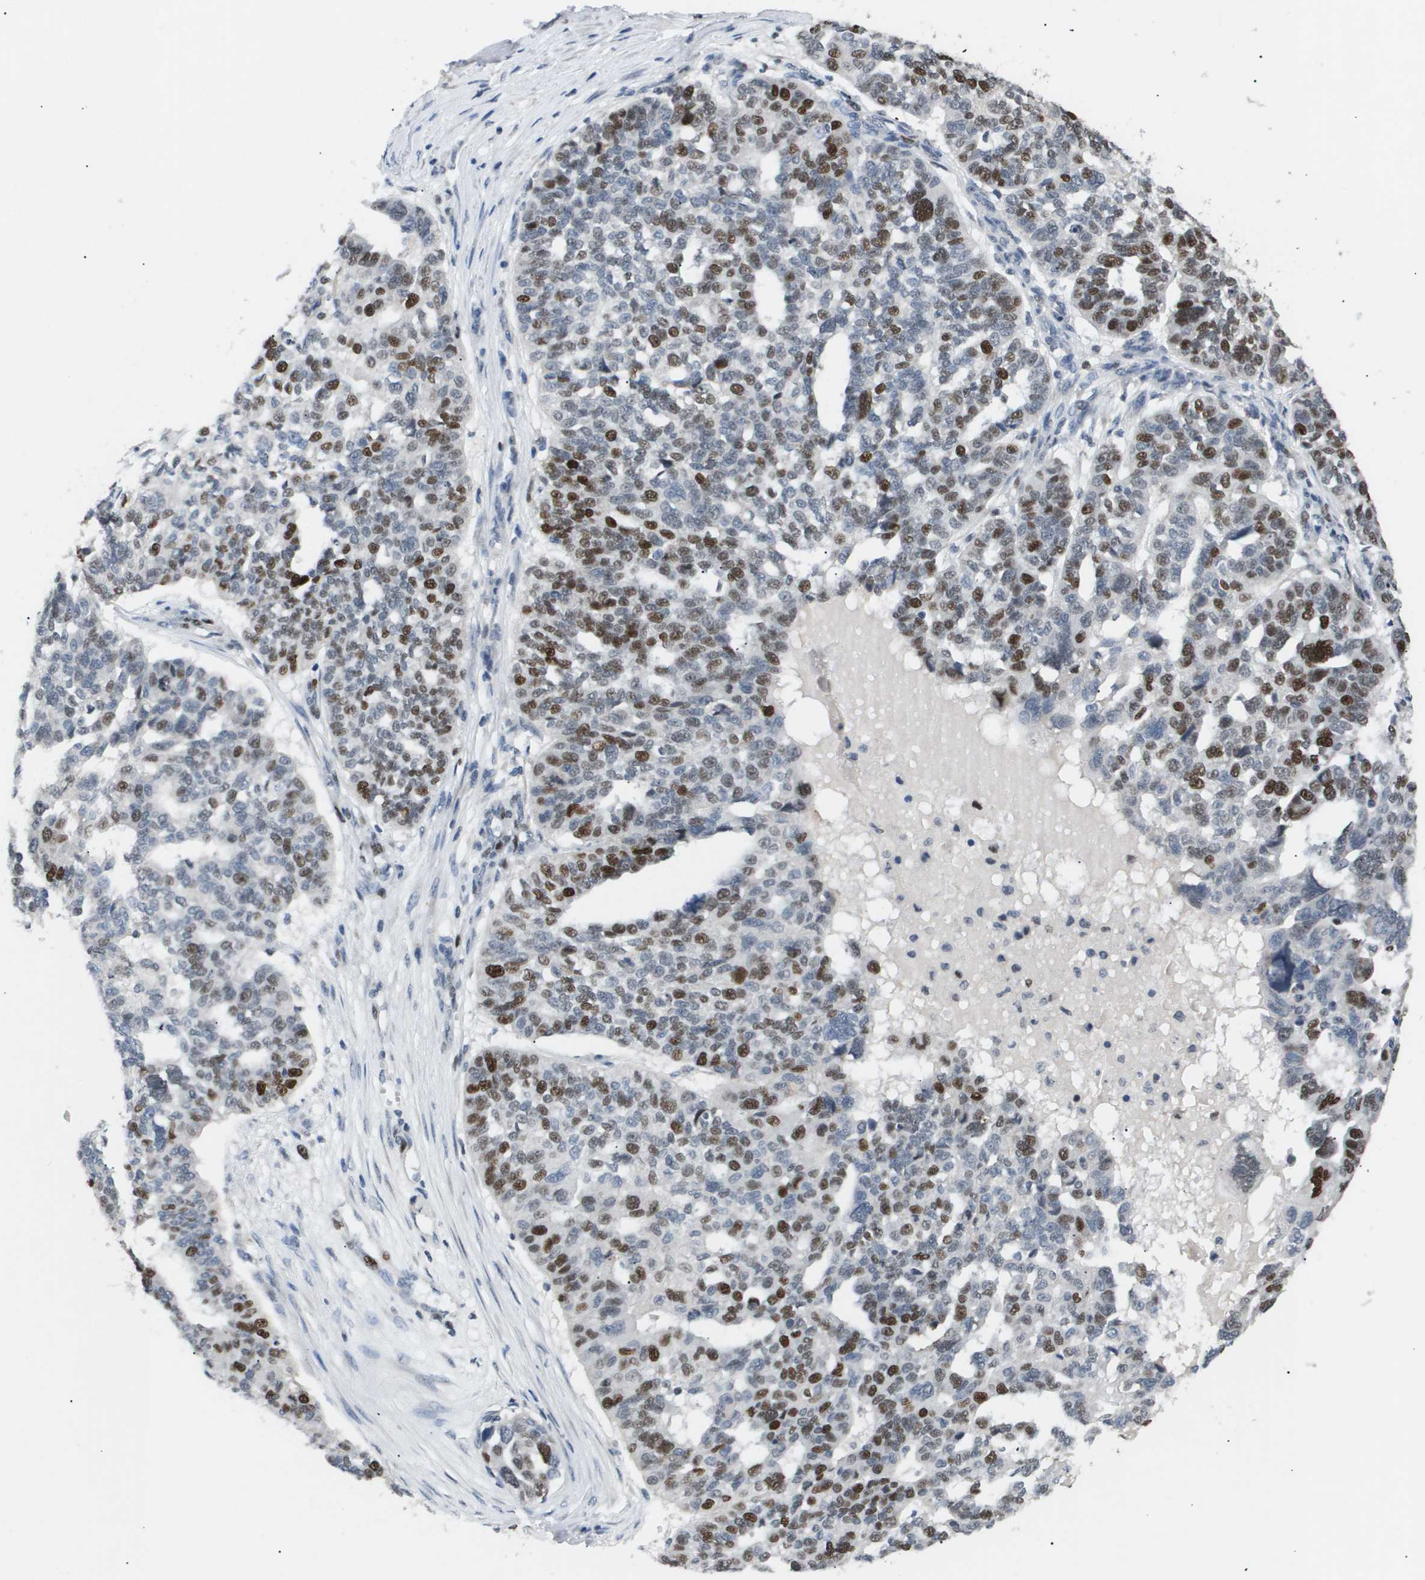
{"staining": {"intensity": "strong", "quantity": "25%-75%", "location": "nuclear"}, "tissue": "ovarian cancer", "cell_type": "Tumor cells", "image_type": "cancer", "snomed": [{"axis": "morphology", "description": "Cystadenocarcinoma, serous, NOS"}, {"axis": "topography", "description": "Ovary"}], "caption": "Human ovarian cancer (serous cystadenocarcinoma) stained with a brown dye demonstrates strong nuclear positive positivity in approximately 25%-75% of tumor cells.", "gene": "ANAPC2", "patient": {"sex": "female", "age": 59}}